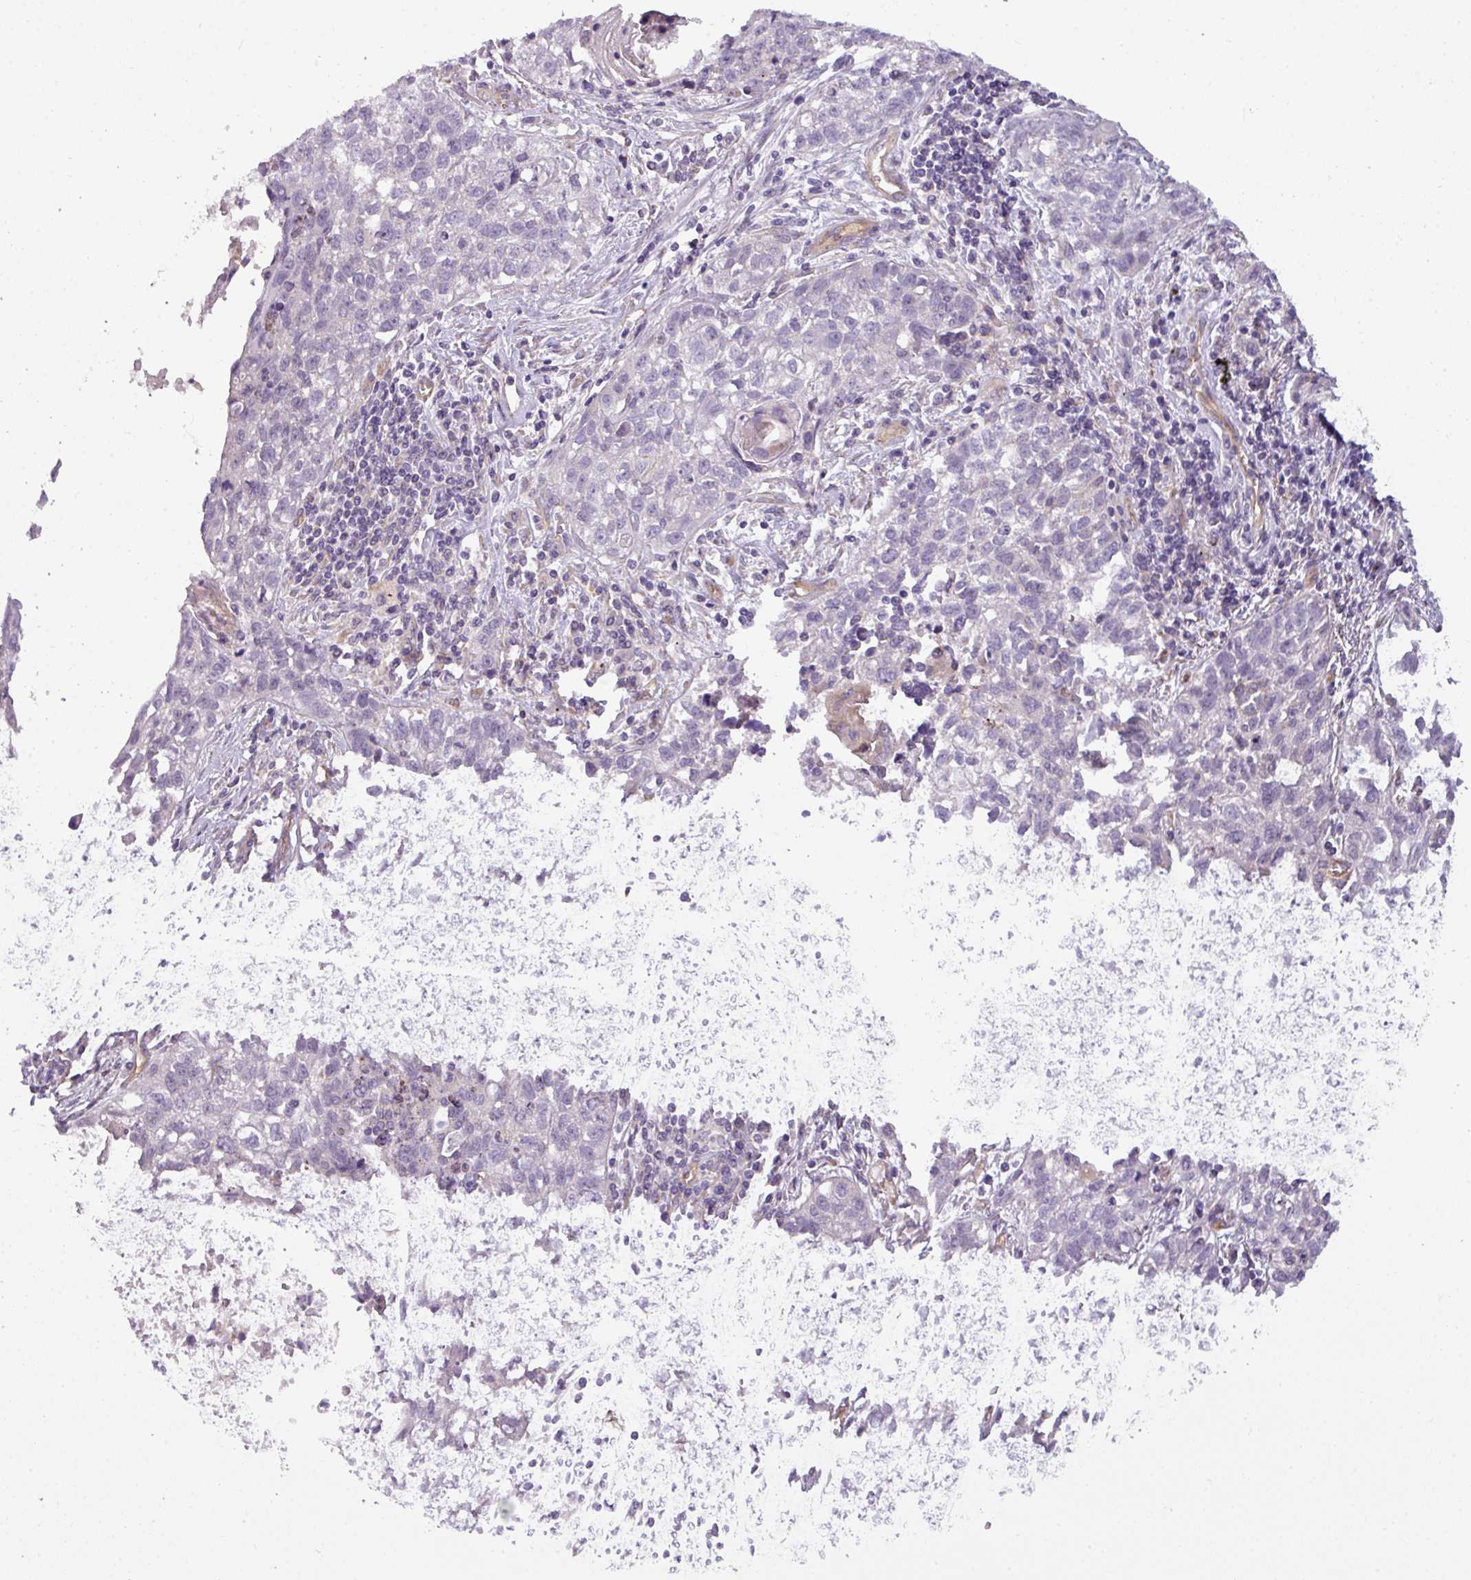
{"staining": {"intensity": "negative", "quantity": "none", "location": "none"}, "tissue": "lung cancer", "cell_type": "Tumor cells", "image_type": "cancer", "snomed": [{"axis": "morphology", "description": "Squamous cell carcinoma, NOS"}, {"axis": "topography", "description": "Lung"}], "caption": "Protein analysis of squamous cell carcinoma (lung) shows no significant positivity in tumor cells.", "gene": "BUD23", "patient": {"sex": "male", "age": 74}}